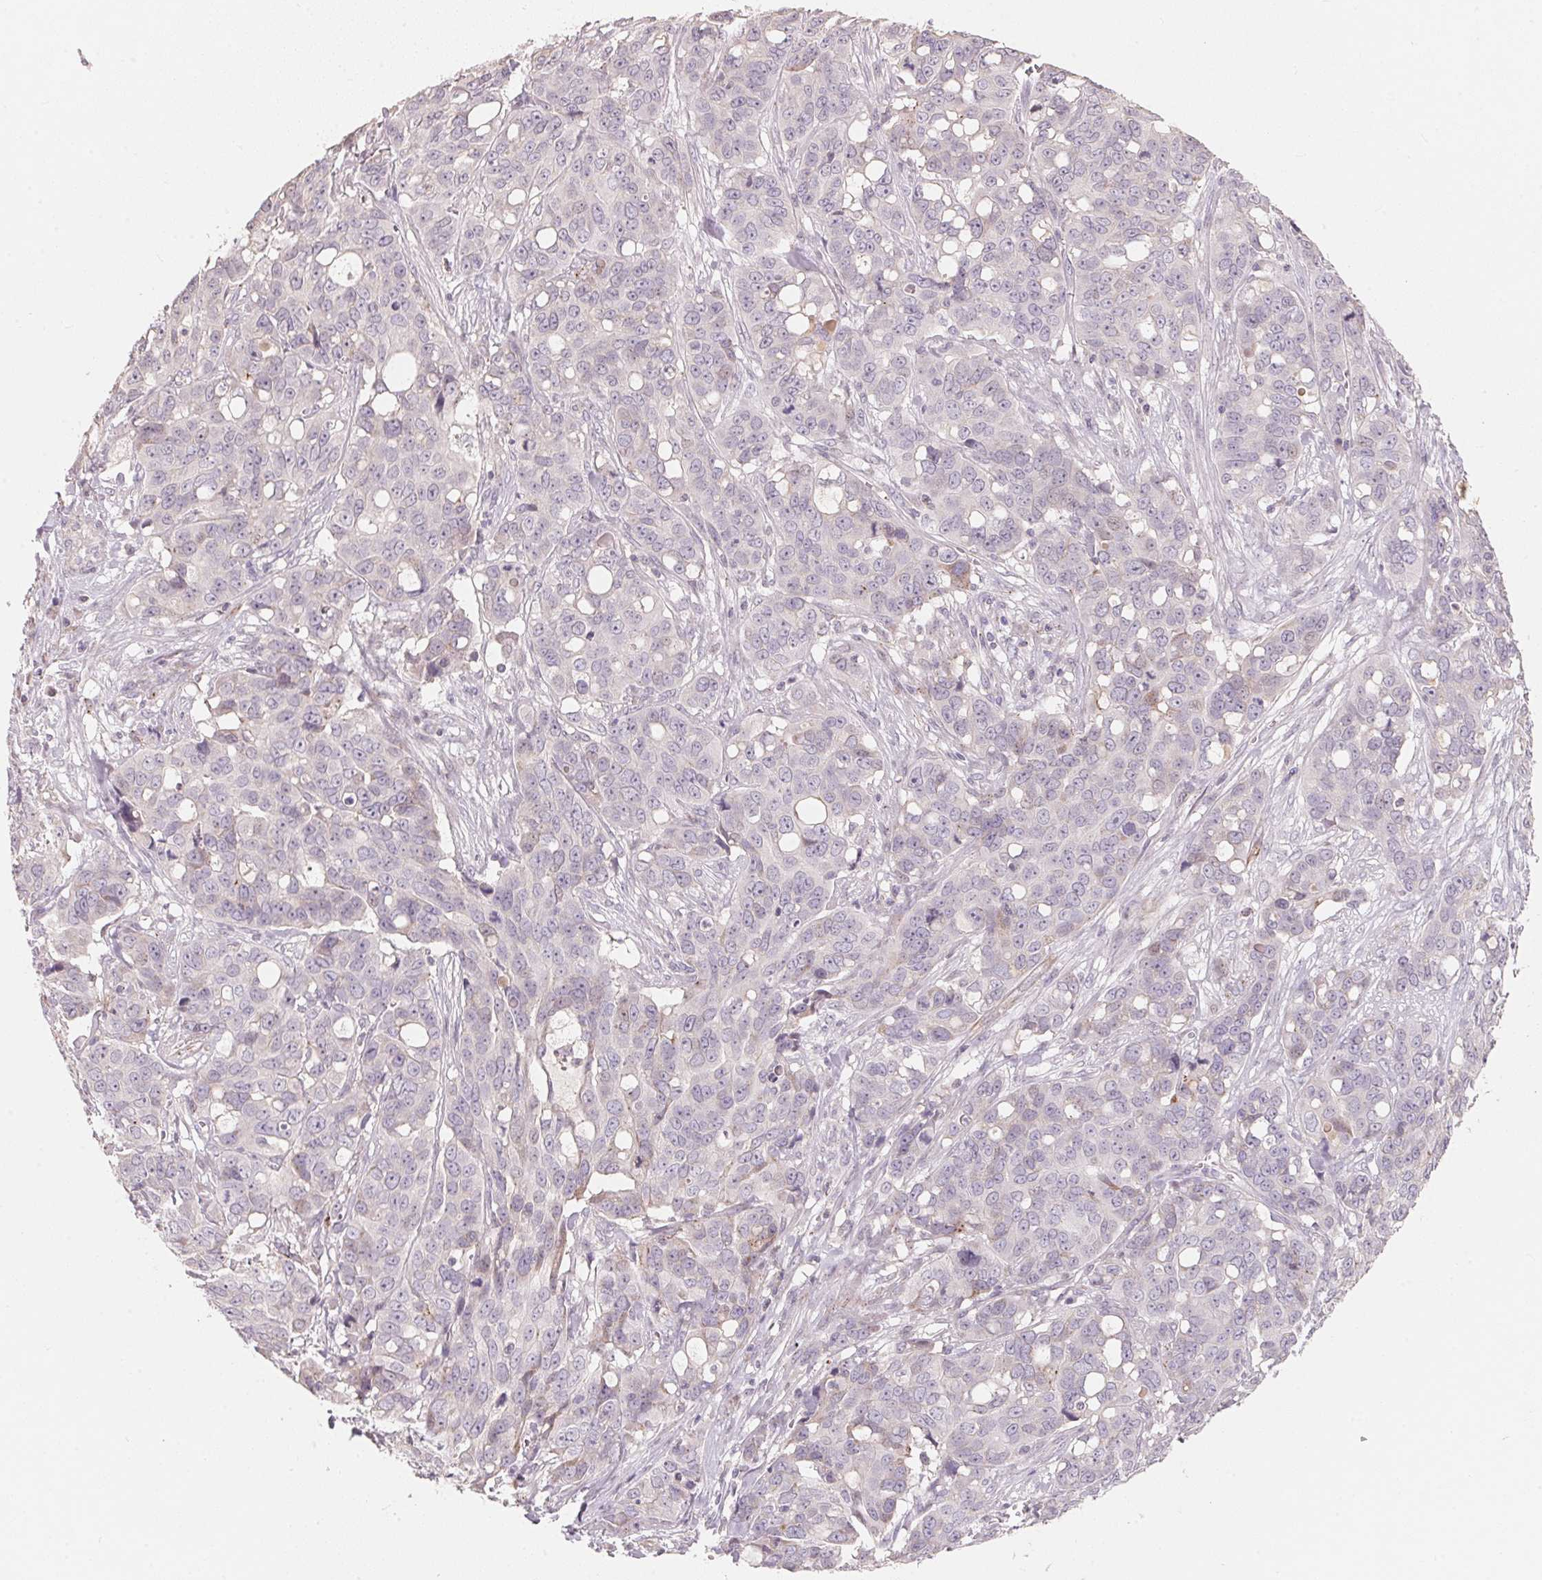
{"staining": {"intensity": "negative", "quantity": "none", "location": "none"}, "tissue": "ovarian cancer", "cell_type": "Tumor cells", "image_type": "cancer", "snomed": [{"axis": "morphology", "description": "Carcinoma, endometroid"}, {"axis": "topography", "description": "Ovary"}], "caption": "Photomicrograph shows no significant protein expression in tumor cells of ovarian cancer (endometroid carcinoma).", "gene": "TP53AIP1", "patient": {"sex": "female", "age": 78}}